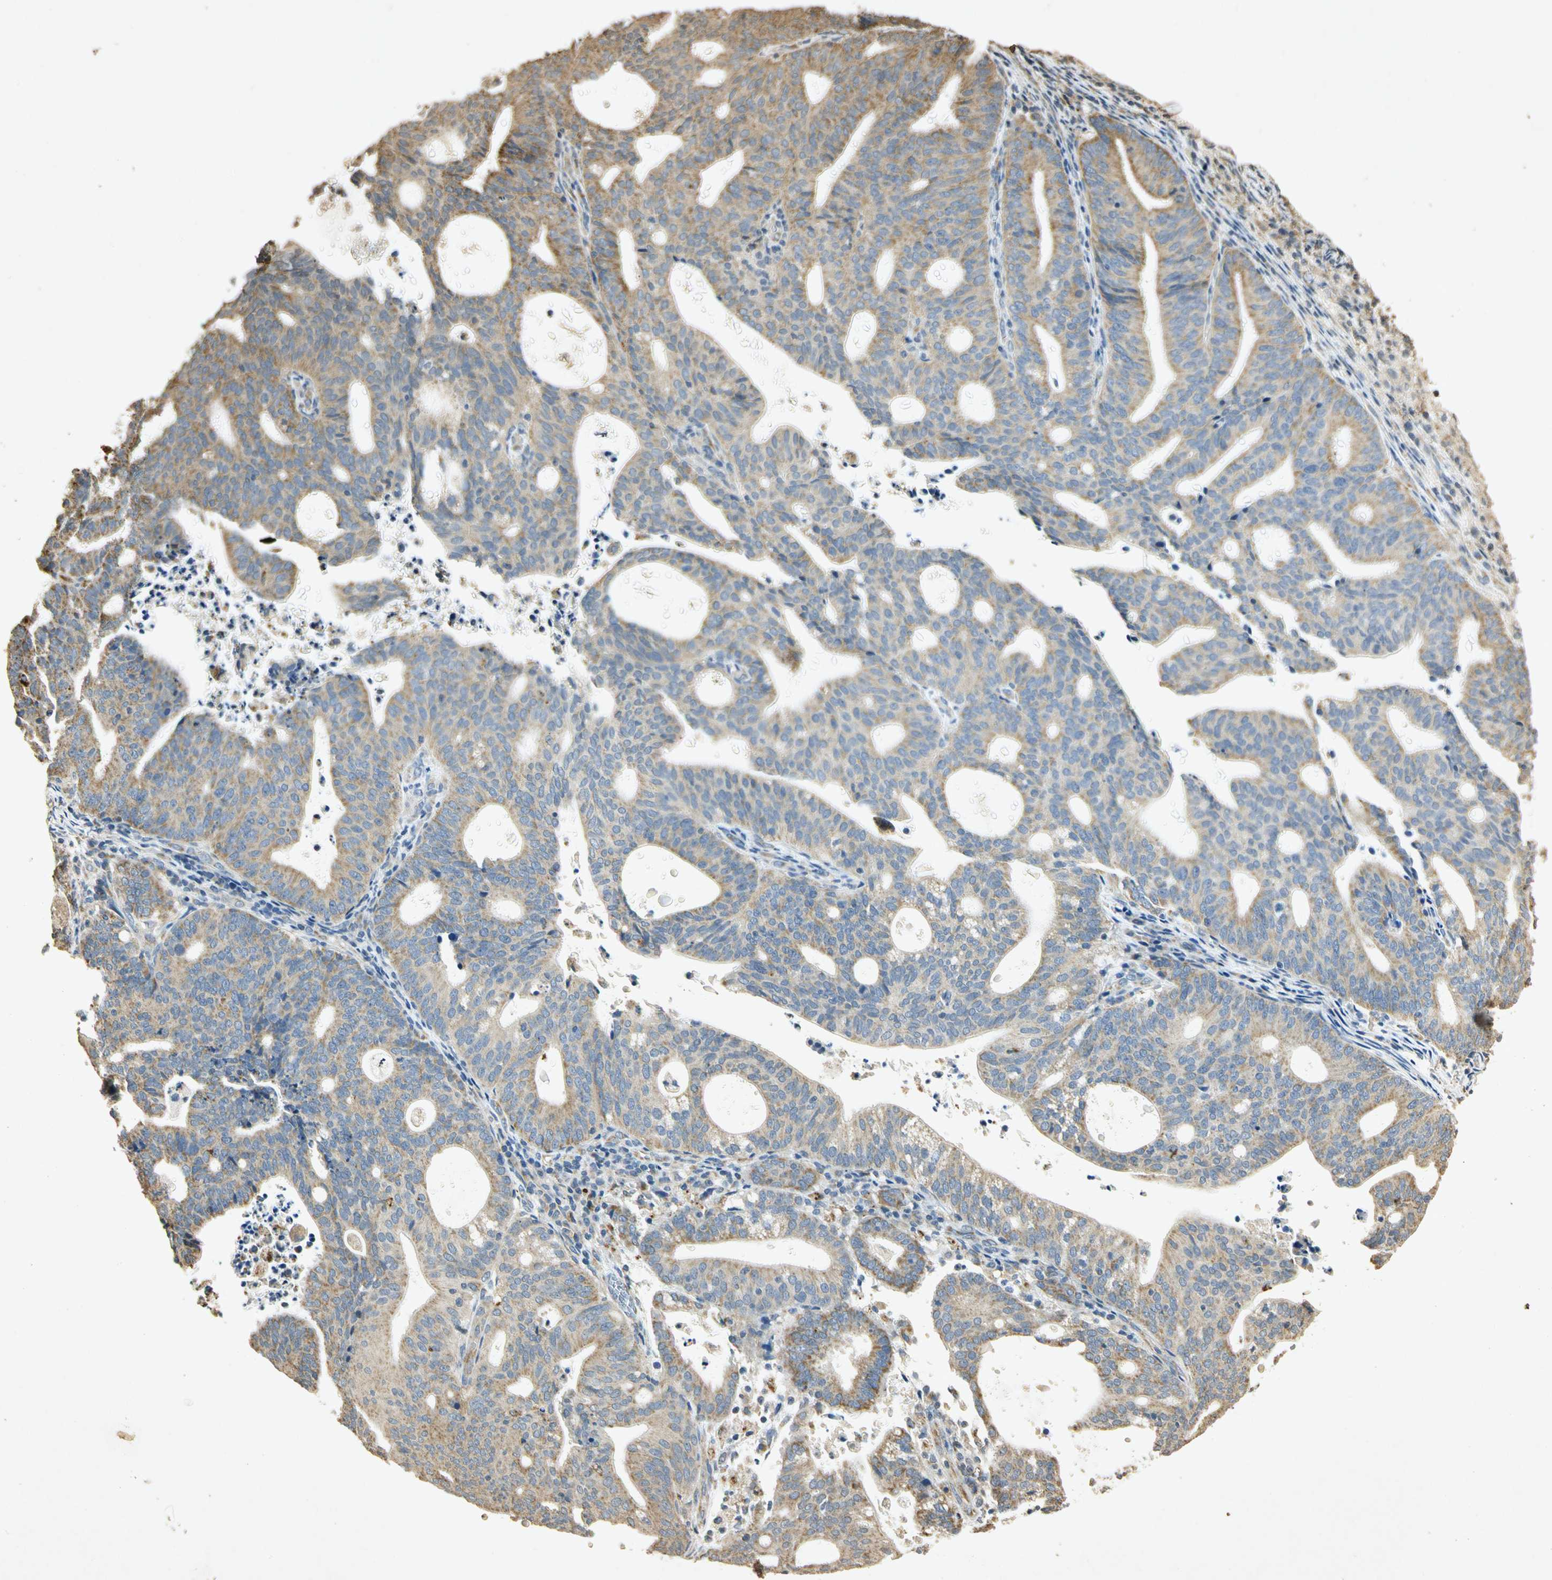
{"staining": {"intensity": "weak", "quantity": ">75%", "location": "cytoplasmic/membranous"}, "tissue": "endometrial cancer", "cell_type": "Tumor cells", "image_type": "cancer", "snomed": [{"axis": "morphology", "description": "Adenocarcinoma, NOS"}, {"axis": "topography", "description": "Uterus"}], "caption": "Human endometrial cancer (adenocarcinoma) stained for a protein (brown) shows weak cytoplasmic/membranous positive expression in about >75% of tumor cells.", "gene": "PRDX3", "patient": {"sex": "female", "age": 83}}